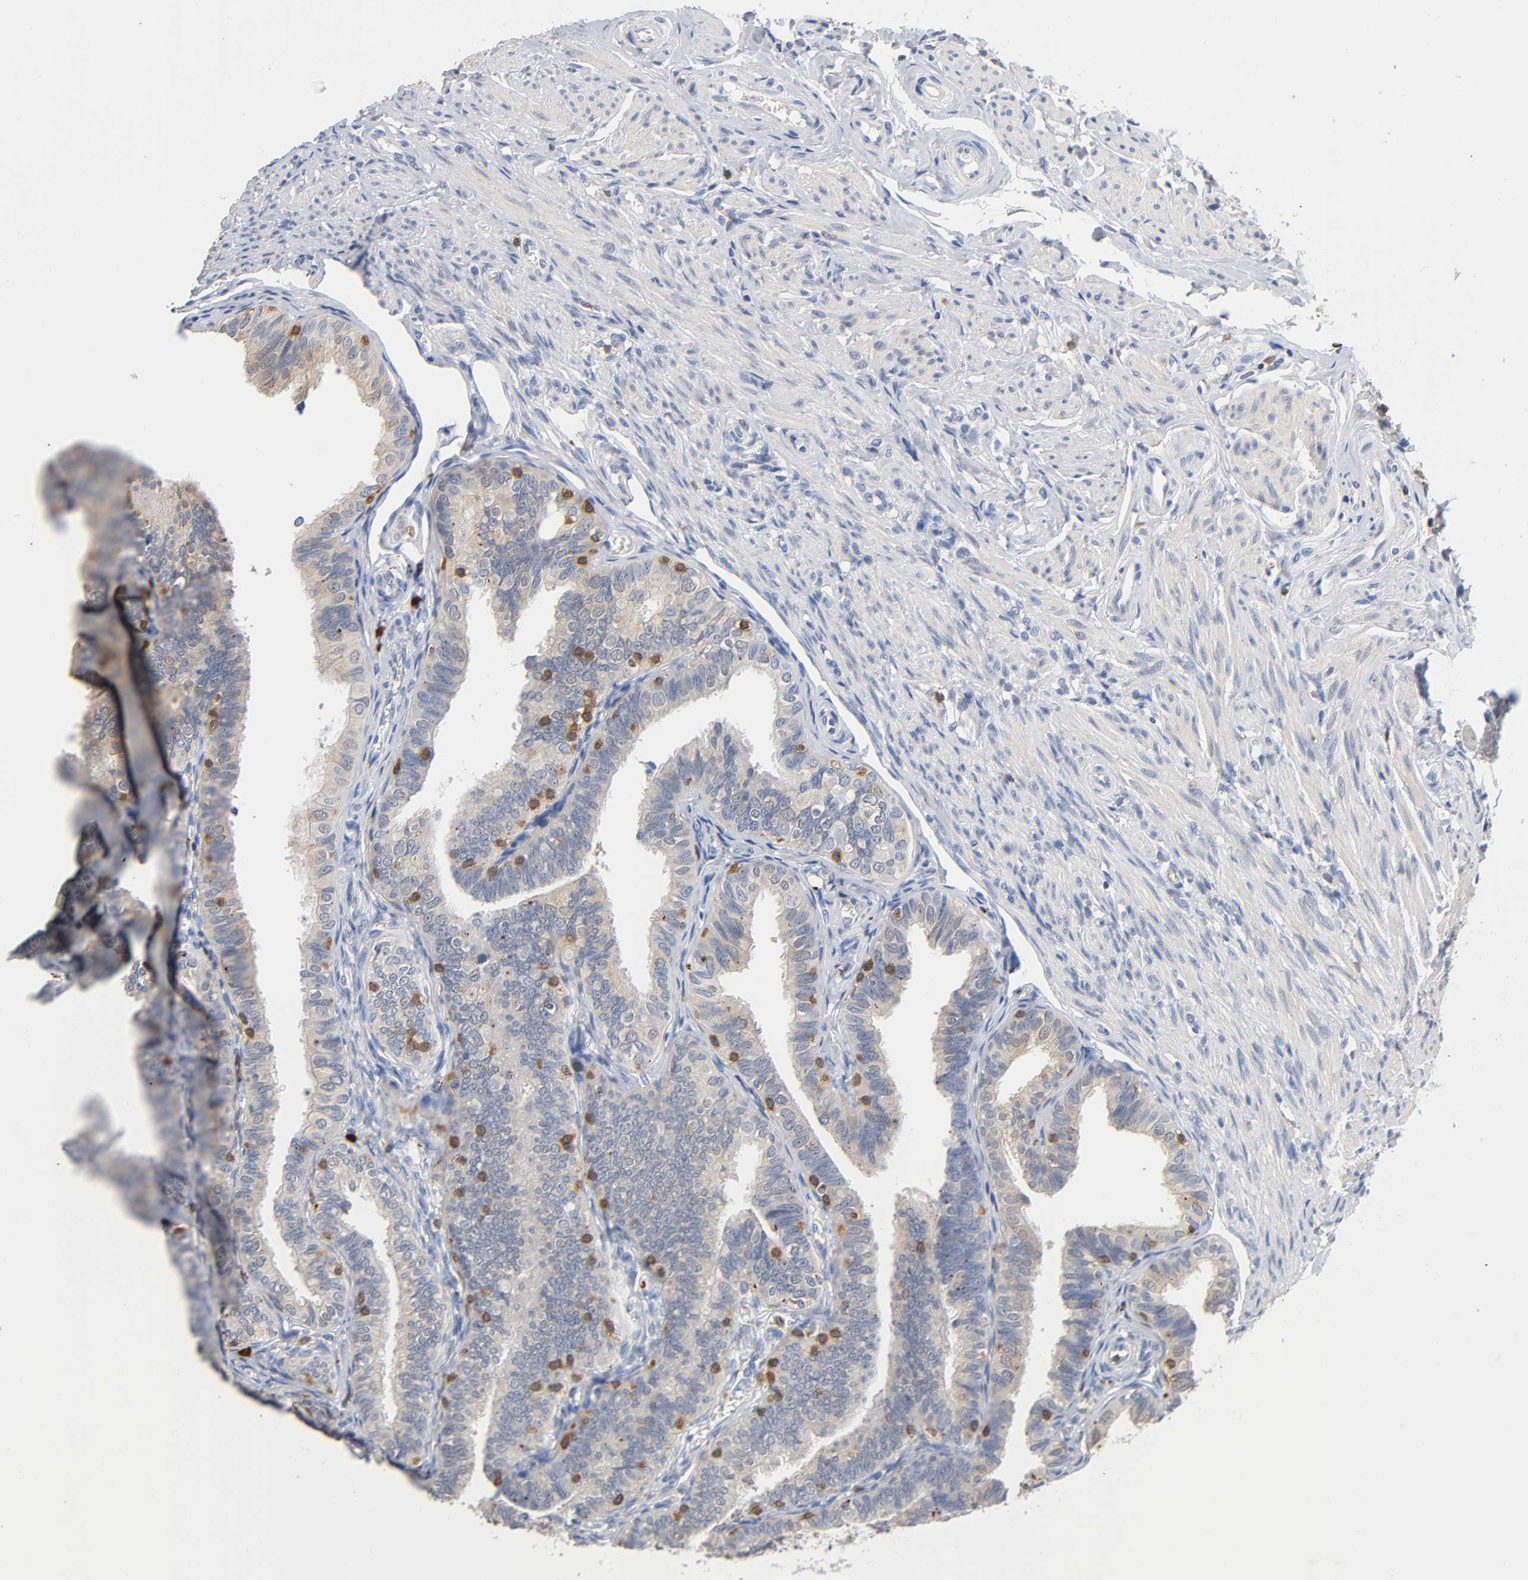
{"staining": {"intensity": "weak", "quantity": "25%-75%", "location": "cytoplasmic/membranous"}, "tissue": "fallopian tube", "cell_type": "Glandular cells", "image_type": "normal", "snomed": [{"axis": "morphology", "description": "Normal tissue, NOS"}, {"axis": "topography", "description": "Fallopian tube"}], "caption": "The immunohistochemical stain labels weak cytoplasmic/membranous staining in glandular cells of benign fallopian tube. (brown staining indicates protein expression, while blue staining denotes nuclei).", "gene": "UCKL1", "patient": {"sex": "female", "age": 46}}